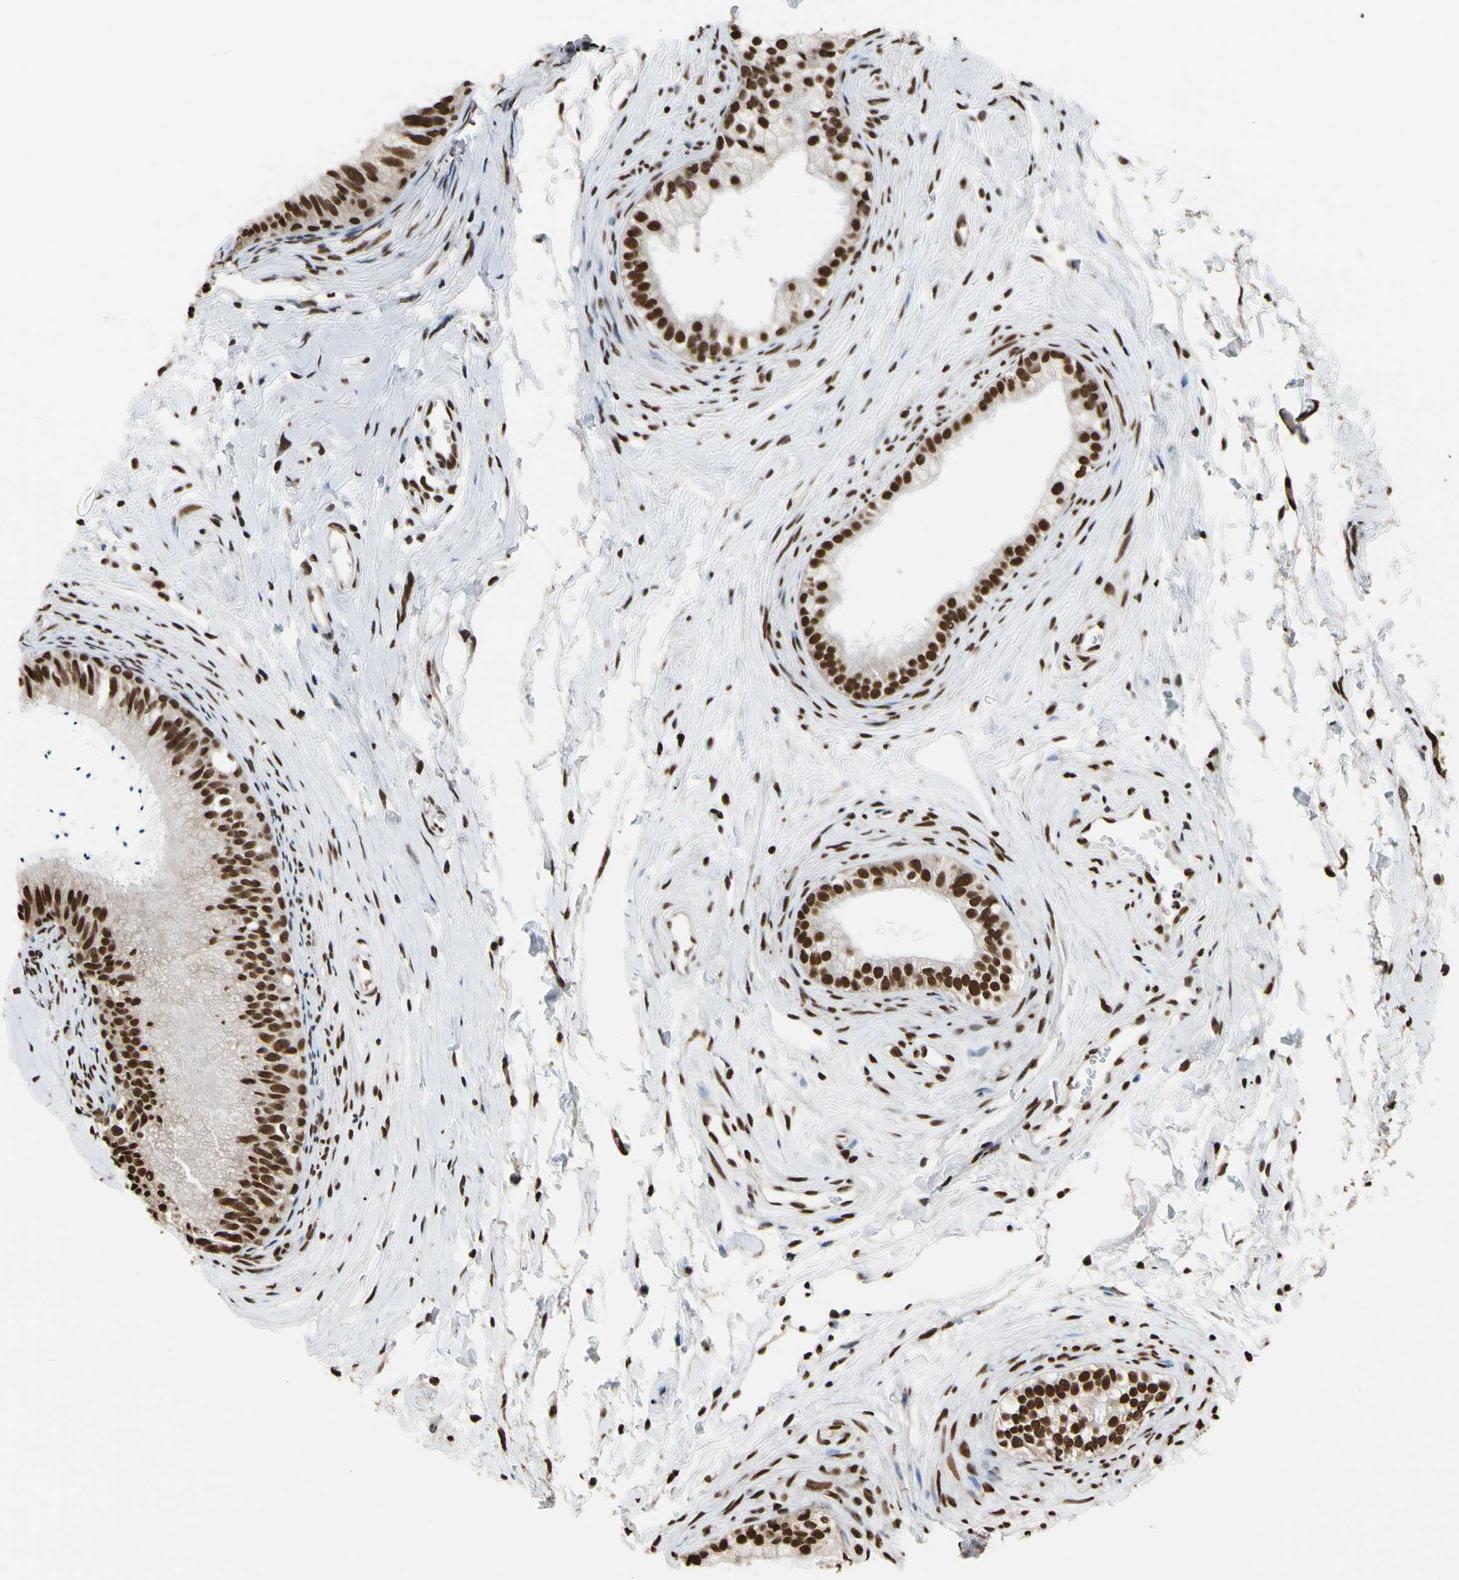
{"staining": {"intensity": "strong", "quantity": ">75%", "location": "nuclear"}, "tissue": "epididymis", "cell_type": "Glandular cells", "image_type": "normal", "snomed": [{"axis": "morphology", "description": "Normal tissue, NOS"}, {"axis": "topography", "description": "Epididymis"}], "caption": "IHC histopathology image of normal epididymis stained for a protein (brown), which displays high levels of strong nuclear positivity in about >75% of glandular cells.", "gene": "HNRNPK", "patient": {"sex": "male", "age": 56}}